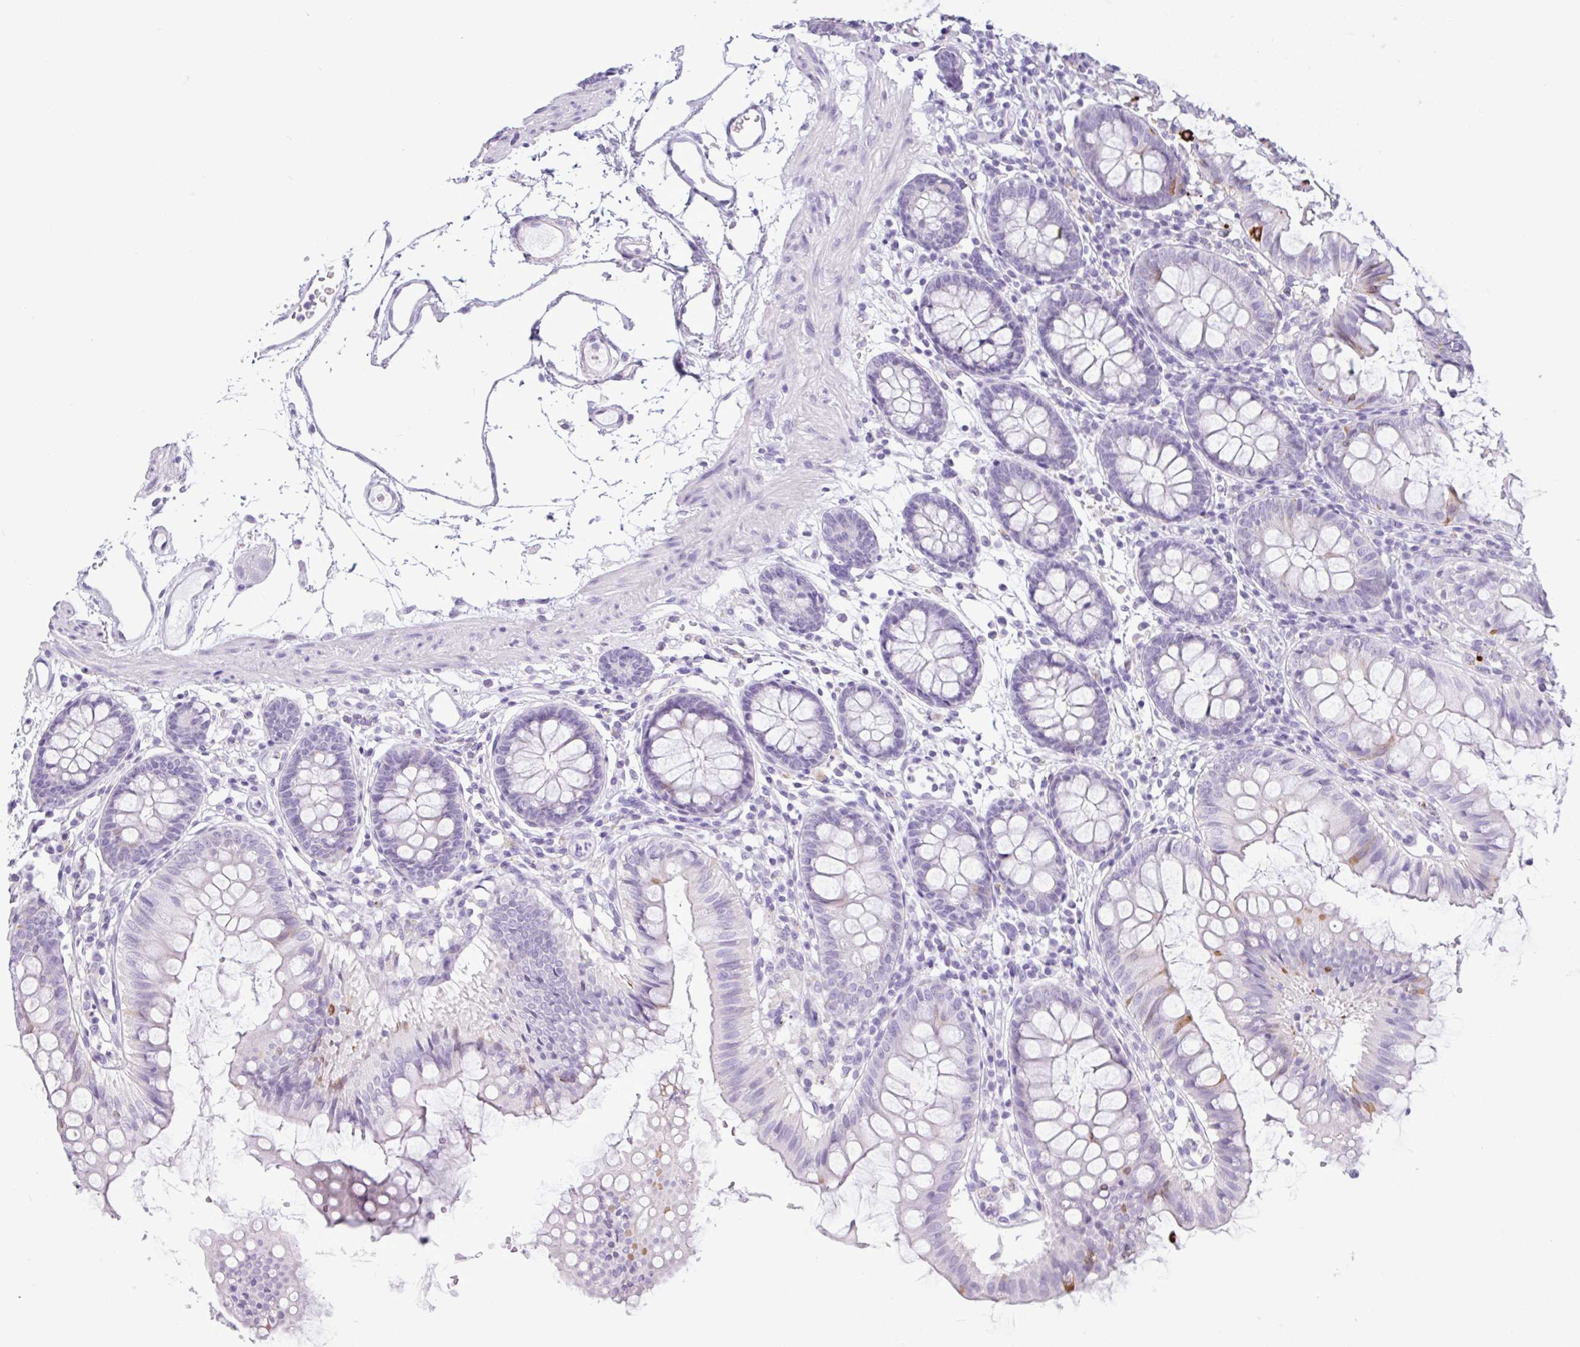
{"staining": {"intensity": "negative", "quantity": "none", "location": "none"}, "tissue": "colon", "cell_type": "Endothelial cells", "image_type": "normal", "snomed": [{"axis": "morphology", "description": "Normal tissue, NOS"}, {"axis": "topography", "description": "Colon"}], "caption": "Micrograph shows no significant protein staining in endothelial cells of benign colon. (Brightfield microscopy of DAB IHC at high magnification).", "gene": "CTSE", "patient": {"sex": "female", "age": 84}}